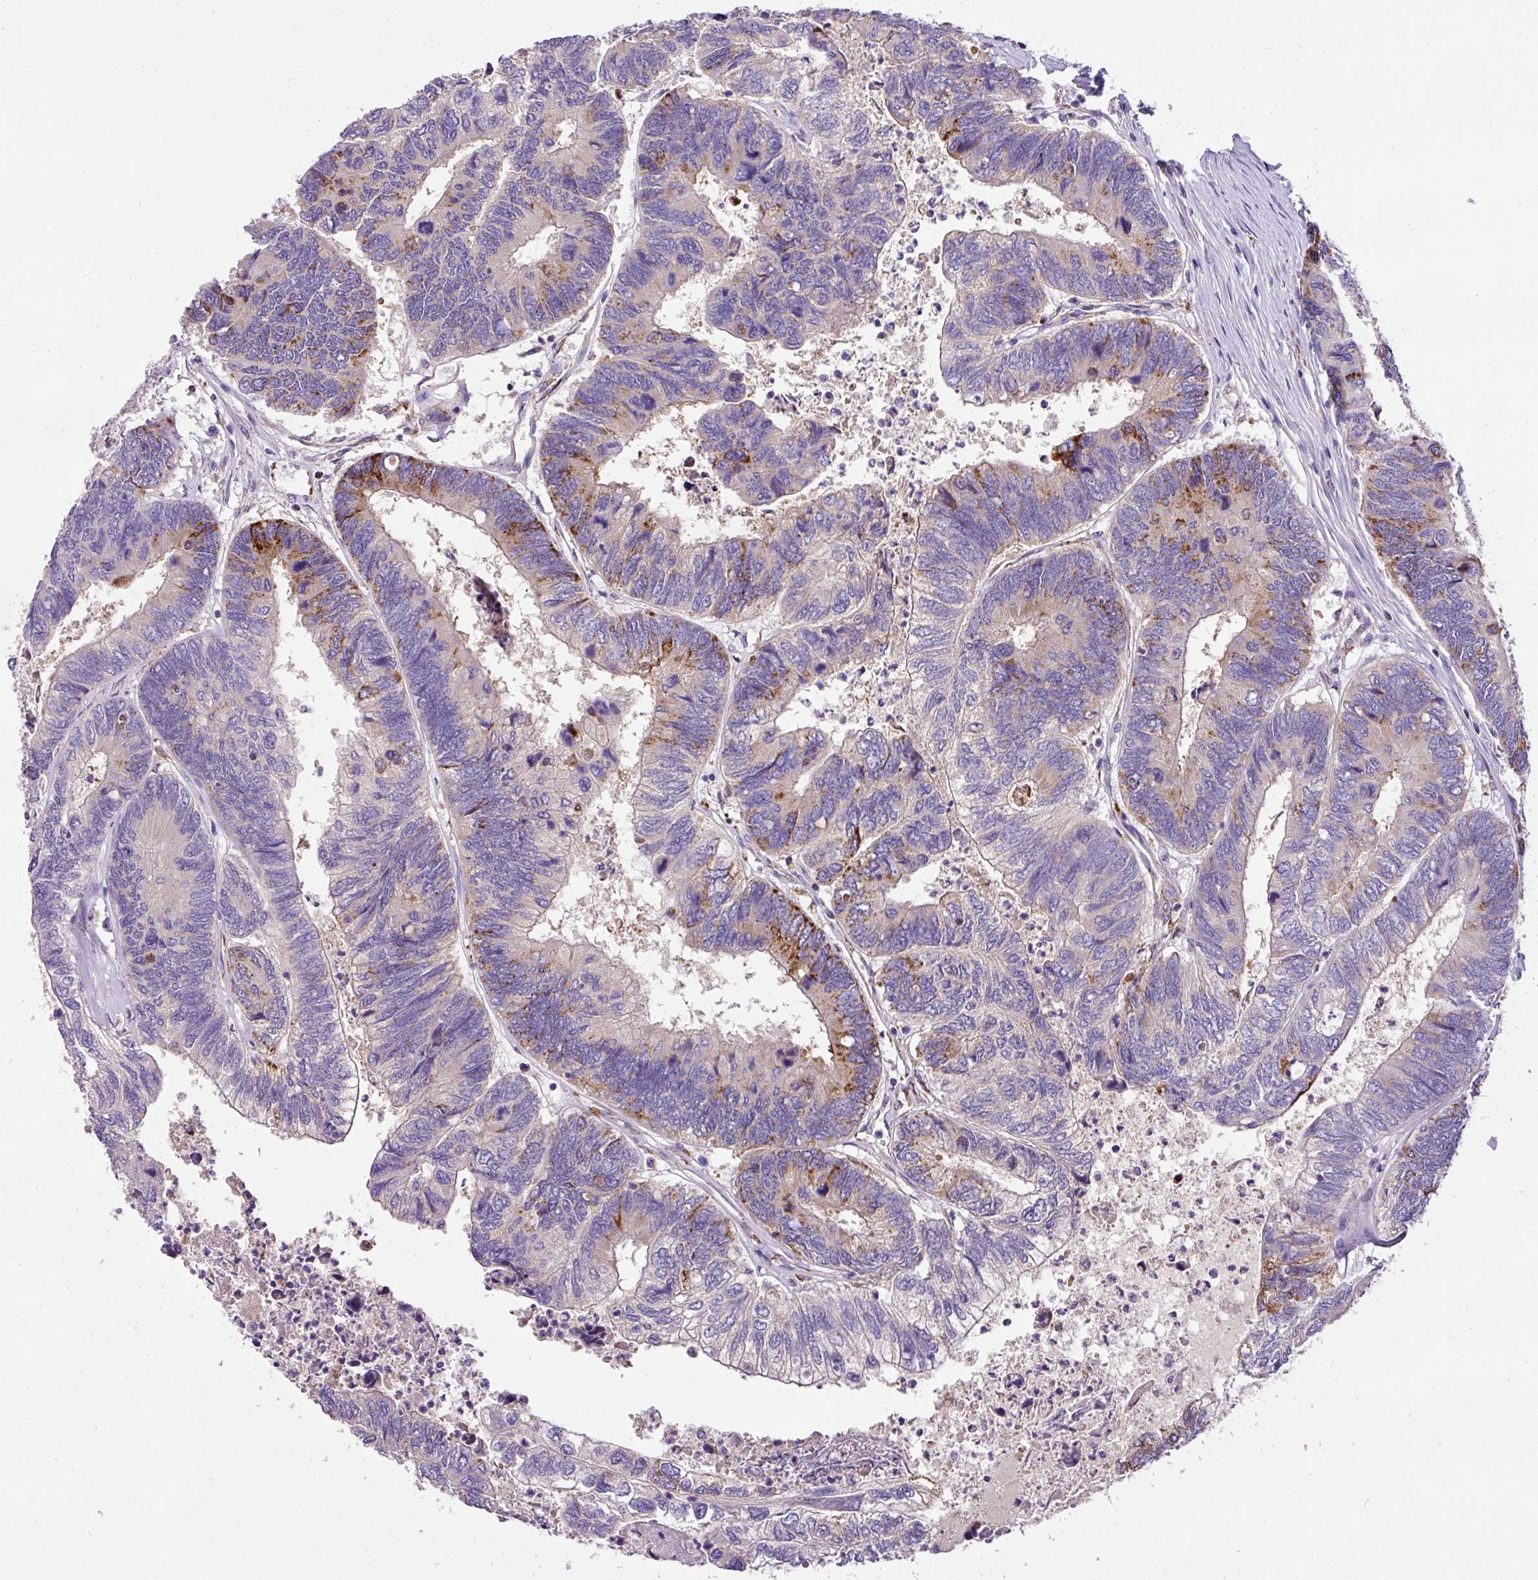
{"staining": {"intensity": "strong", "quantity": "<25%", "location": "cytoplasmic/membranous"}, "tissue": "colorectal cancer", "cell_type": "Tumor cells", "image_type": "cancer", "snomed": [{"axis": "morphology", "description": "Adenocarcinoma, NOS"}, {"axis": "topography", "description": "Colon"}], "caption": "Adenocarcinoma (colorectal) stained with DAB immunohistochemistry (IHC) displays medium levels of strong cytoplasmic/membranous expression in approximately <25% of tumor cells.", "gene": "ANXA2R", "patient": {"sex": "female", "age": 67}}